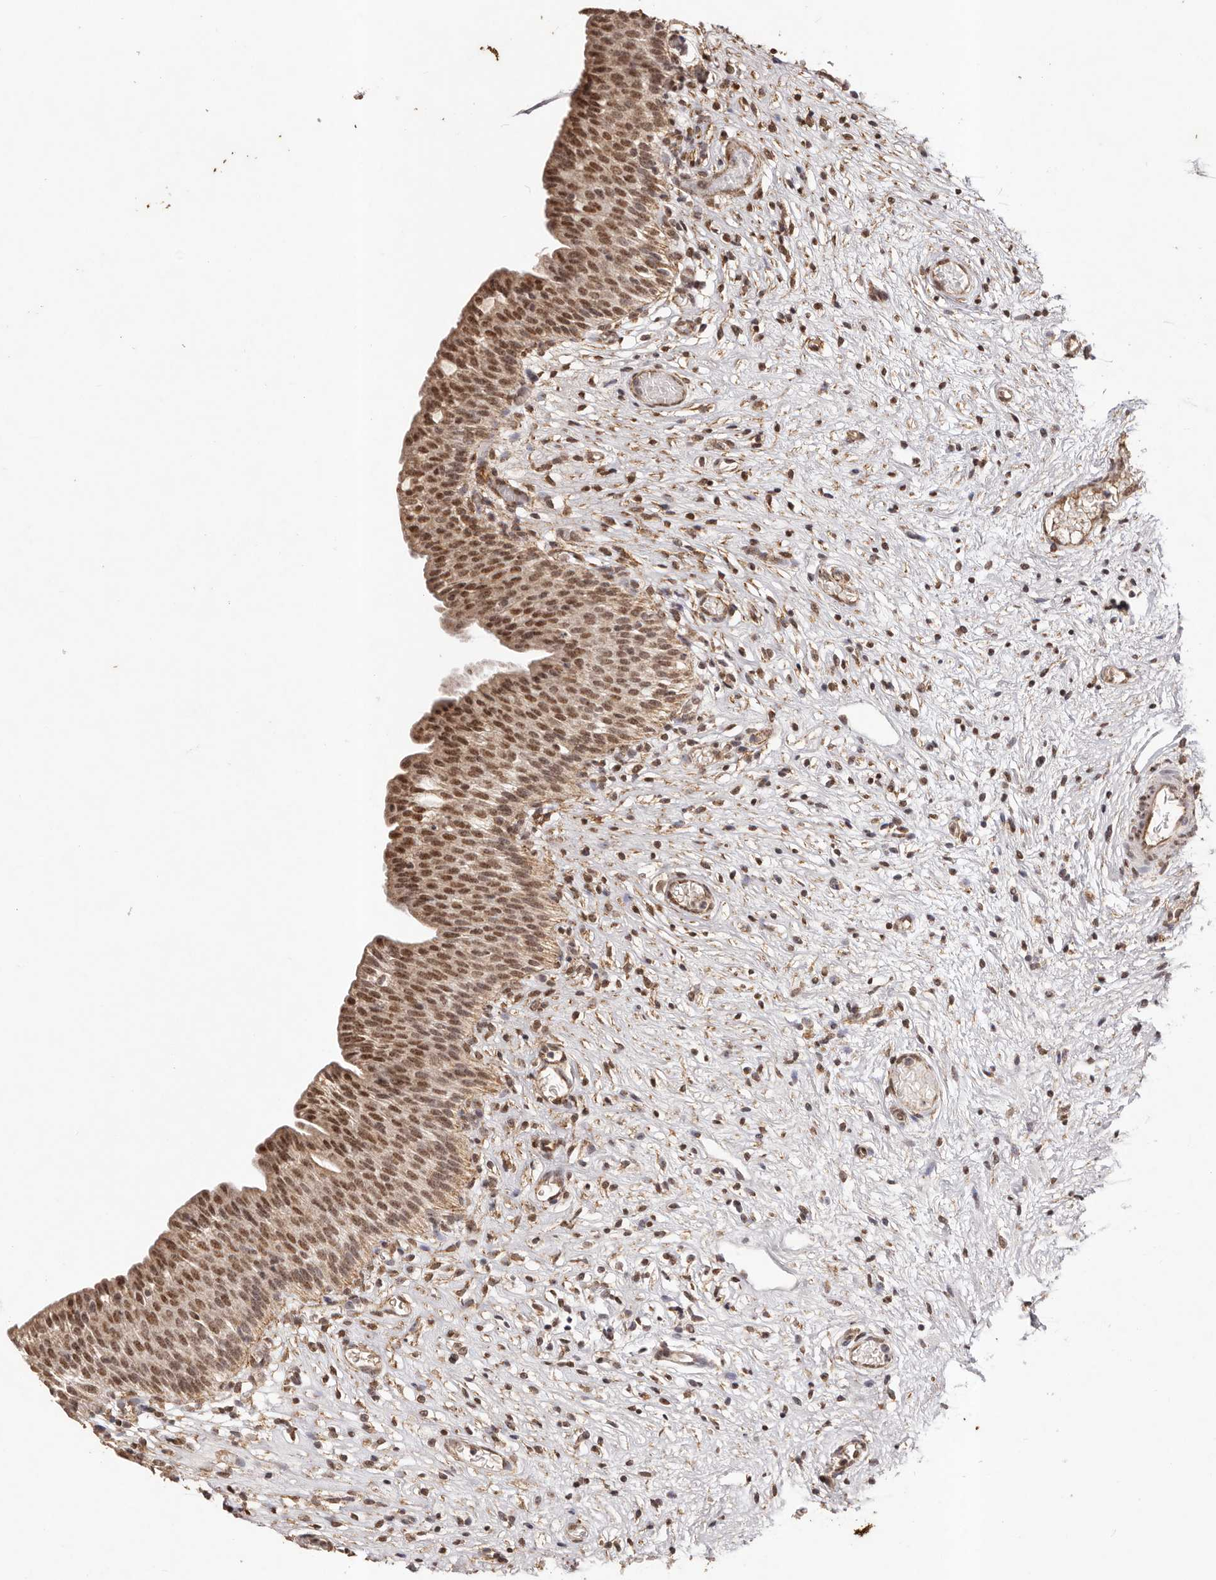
{"staining": {"intensity": "strong", "quantity": ">75%", "location": "nuclear"}, "tissue": "urinary bladder", "cell_type": "Urothelial cells", "image_type": "normal", "snomed": [{"axis": "morphology", "description": "Transitional cell carcinoma in-situ"}, {"axis": "topography", "description": "Urinary bladder"}], "caption": "Approximately >75% of urothelial cells in normal human urinary bladder show strong nuclear protein expression as visualized by brown immunohistochemical staining.", "gene": "RPS6KA5", "patient": {"sex": "male", "age": 74}}